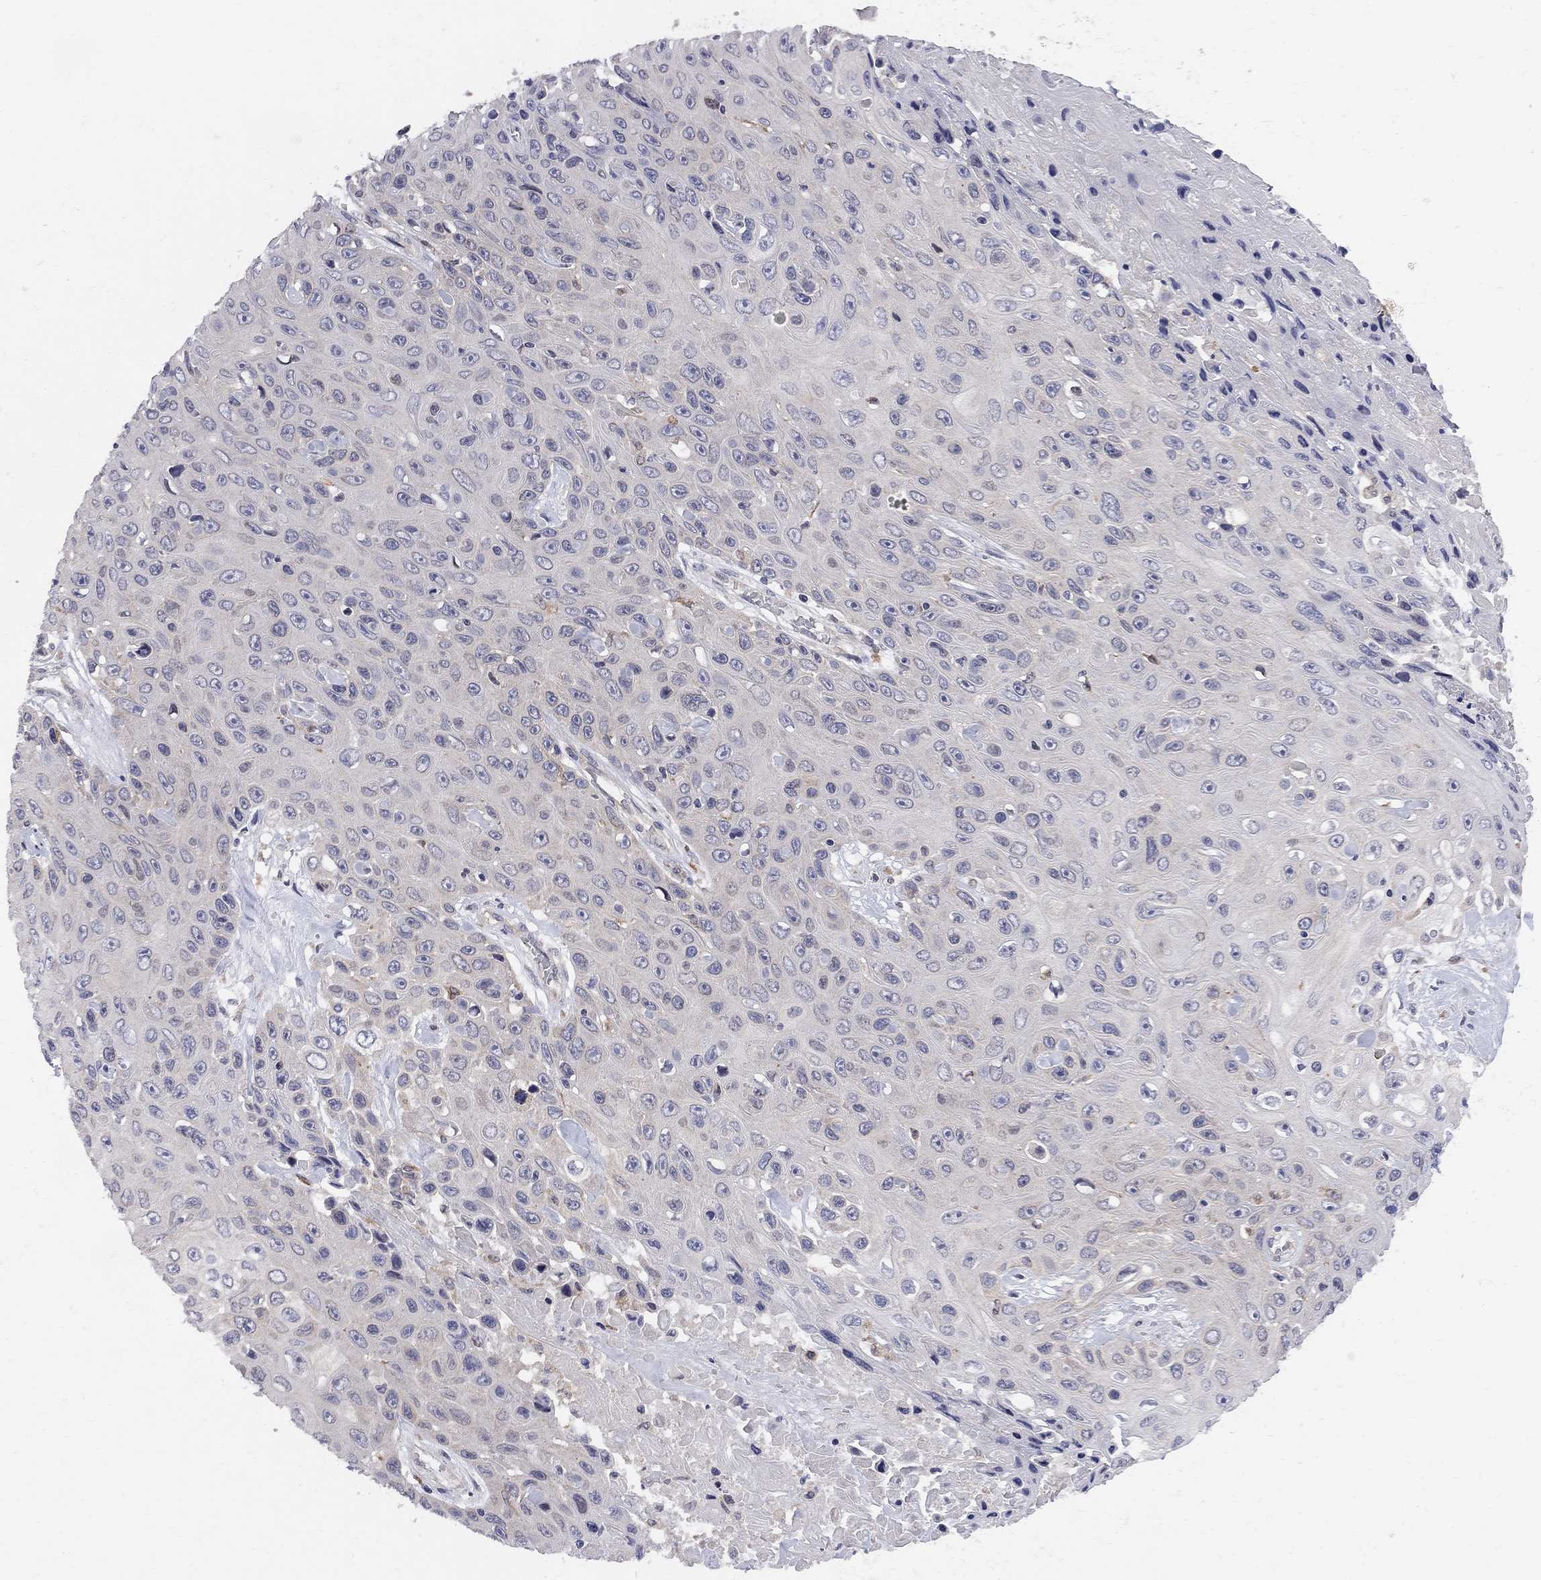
{"staining": {"intensity": "weak", "quantity": "25%-75%", "location": "cytoplasmic/membranous"}, "tissue": "skin cancer", "cell_type": "Tumor cells", "image_type": "cancer", "snomed": [{"axis": "morphology", "description": "Squamous cell carcinoma, NOS"}, {"axis": "topography", "description": "Skin"}], "caption": "Human skin squamous cell carcinoma stained with a brown dye shows weak cytoplasmic/membranous positive expression in approximately 25%-75% of tumor cells.", "gene": "CNOT11", "patient": {"sex": "male", "age": 82}}